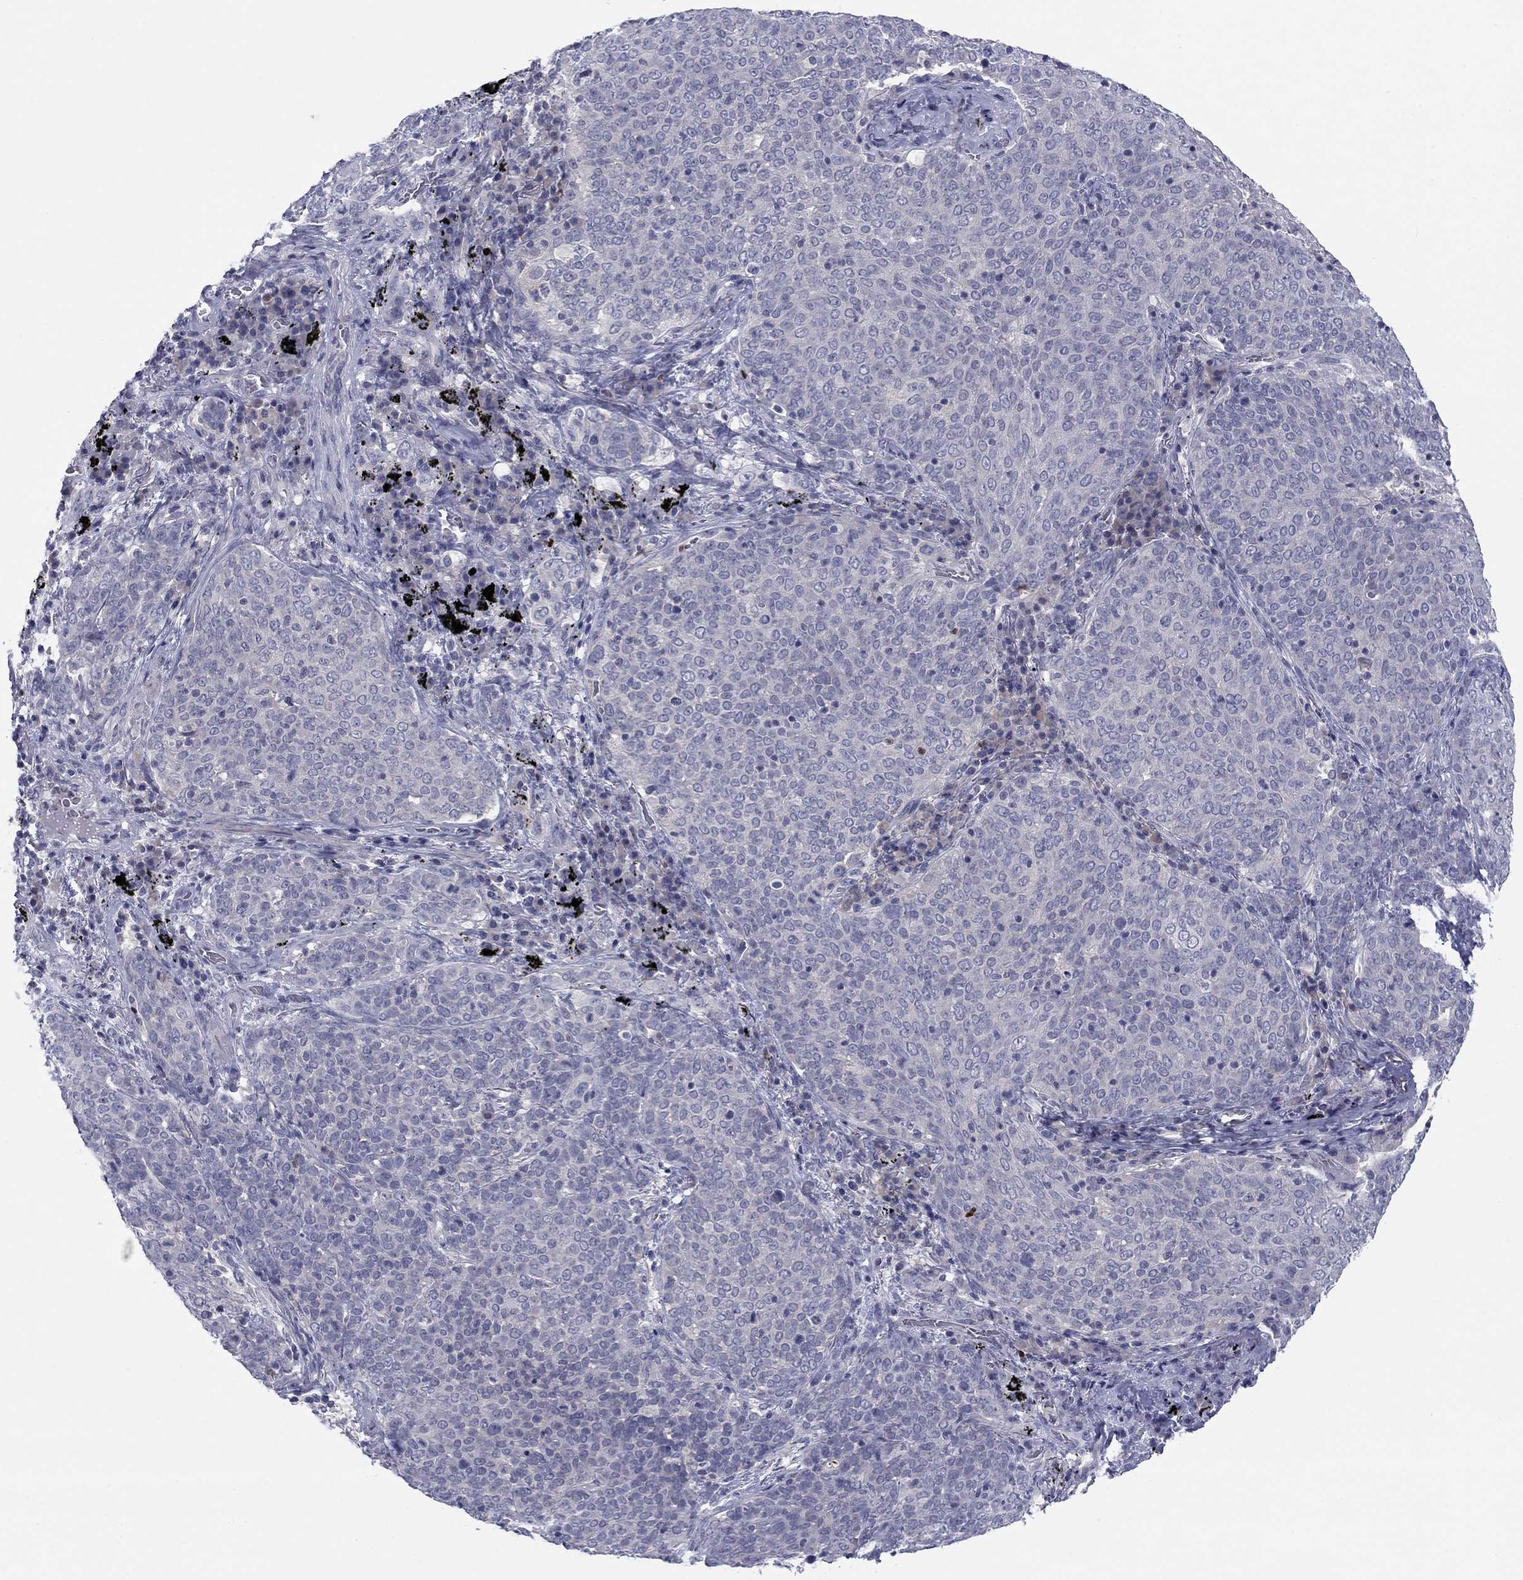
{"staining": {"intensity": "negative", "quantity": "none", "location": "none"}, "tissue": "lung cancer", "cell_type": "Tumor cells", "image_type": "cancer", "snomed": [{"axis": "morphology", "description": "Squamous cell carcinoma, NOS"}, {"axis": "topography", "description": "Lung"}], "caption": "This is an IHC photomicrograph of human lung cancer. There is no positivity in tumor cells.", "gene": "CACNA1A", "patient": {"sex": "male", "age": 82}}